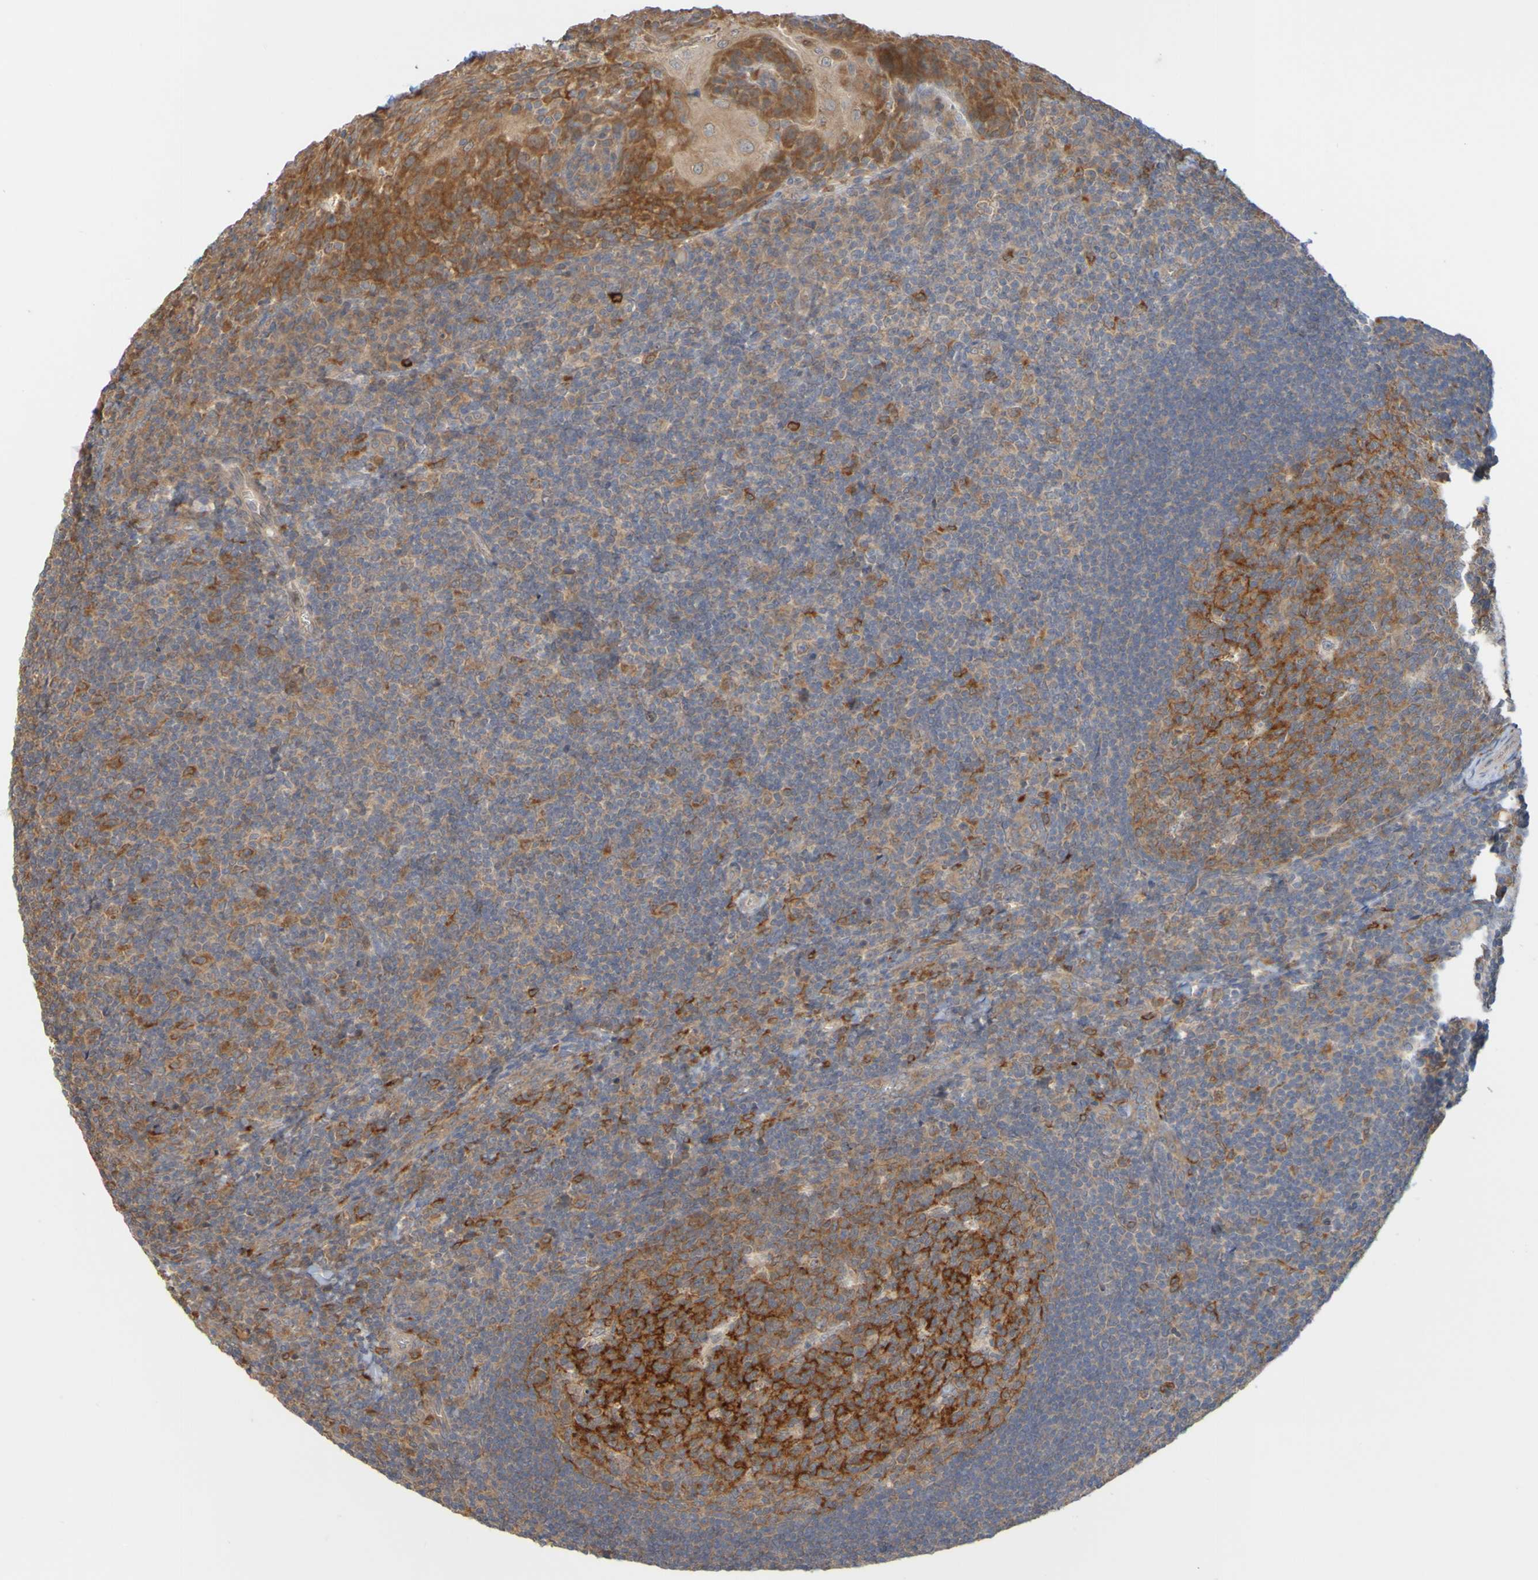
{"staining": {"intensity": "strong", "quantity": "25%-75%", "location": "cytoplasmic/membranous"}, "tissue": "tonsil", "cell_type": "Germinal center cells", "image_type": "normal", "snomed": [{"axis": "morphology", "description": "Normal tissue, NOS"}, {"axis": "topography", "description": "Tonsil"}], "caption": "A brown stain shows strong cytoplasmic/membranous positivity of a protein in germinal center cells of benign tonsil.", "gene": "NAV2", "patient": {"sex": "male", "age": 37}}